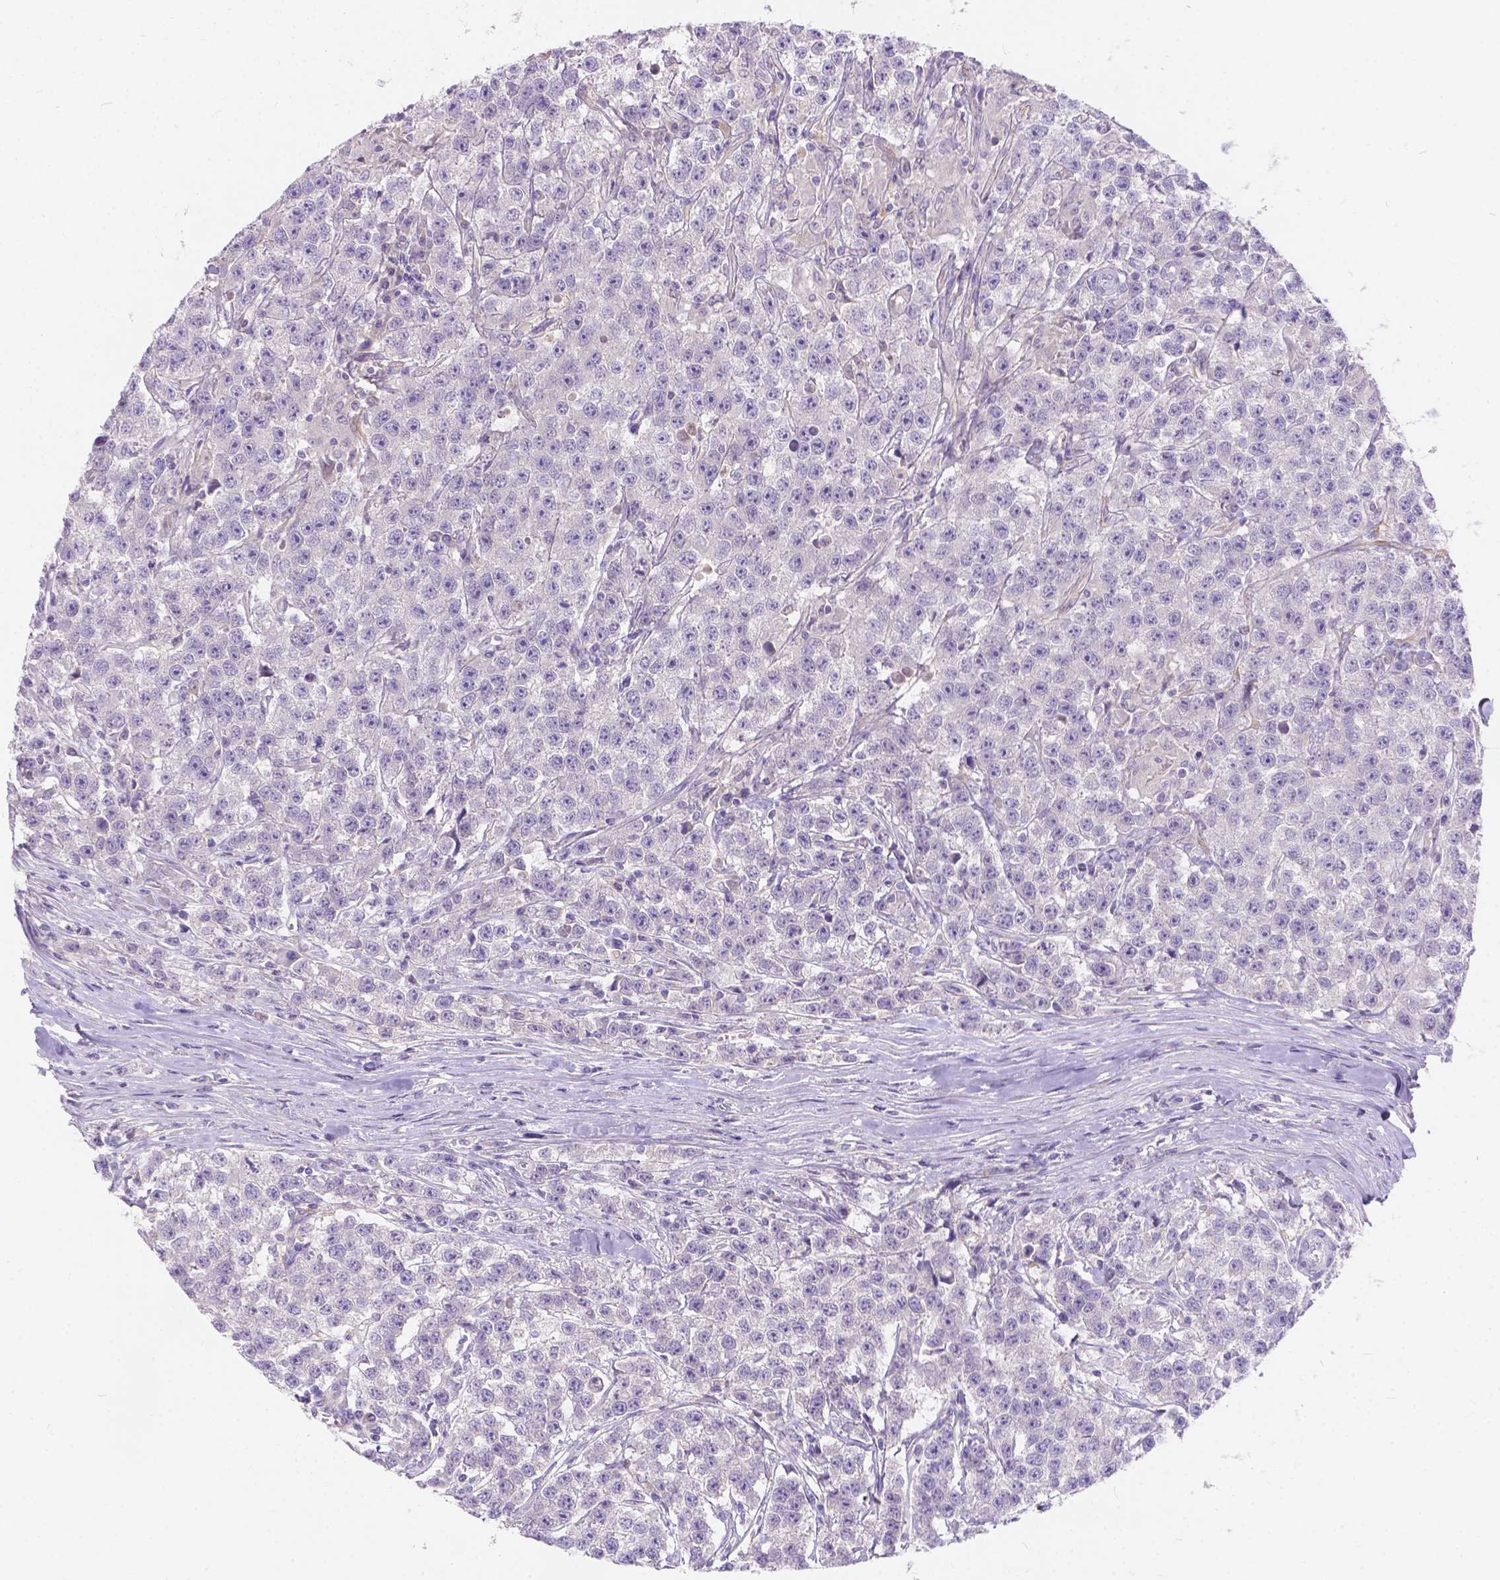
{"staining": {"intensity": "negative", "quantity": "none", "location": "none"}, "tissue": "testis cancer", "cell_type": "Tumor cells", "image_type": "cancer", "snomed": [{"axis": "morphology", "description": "Seminoma, NOS"}, {"axis": "topography", "description": "Testis"}], "caption": "Human testis seminoma stained for a protein using immunohistochemistry reveals no positivity in tumor cells.", "gene": "PEX11G", "patient": {"sex": "male", "age": 59}}